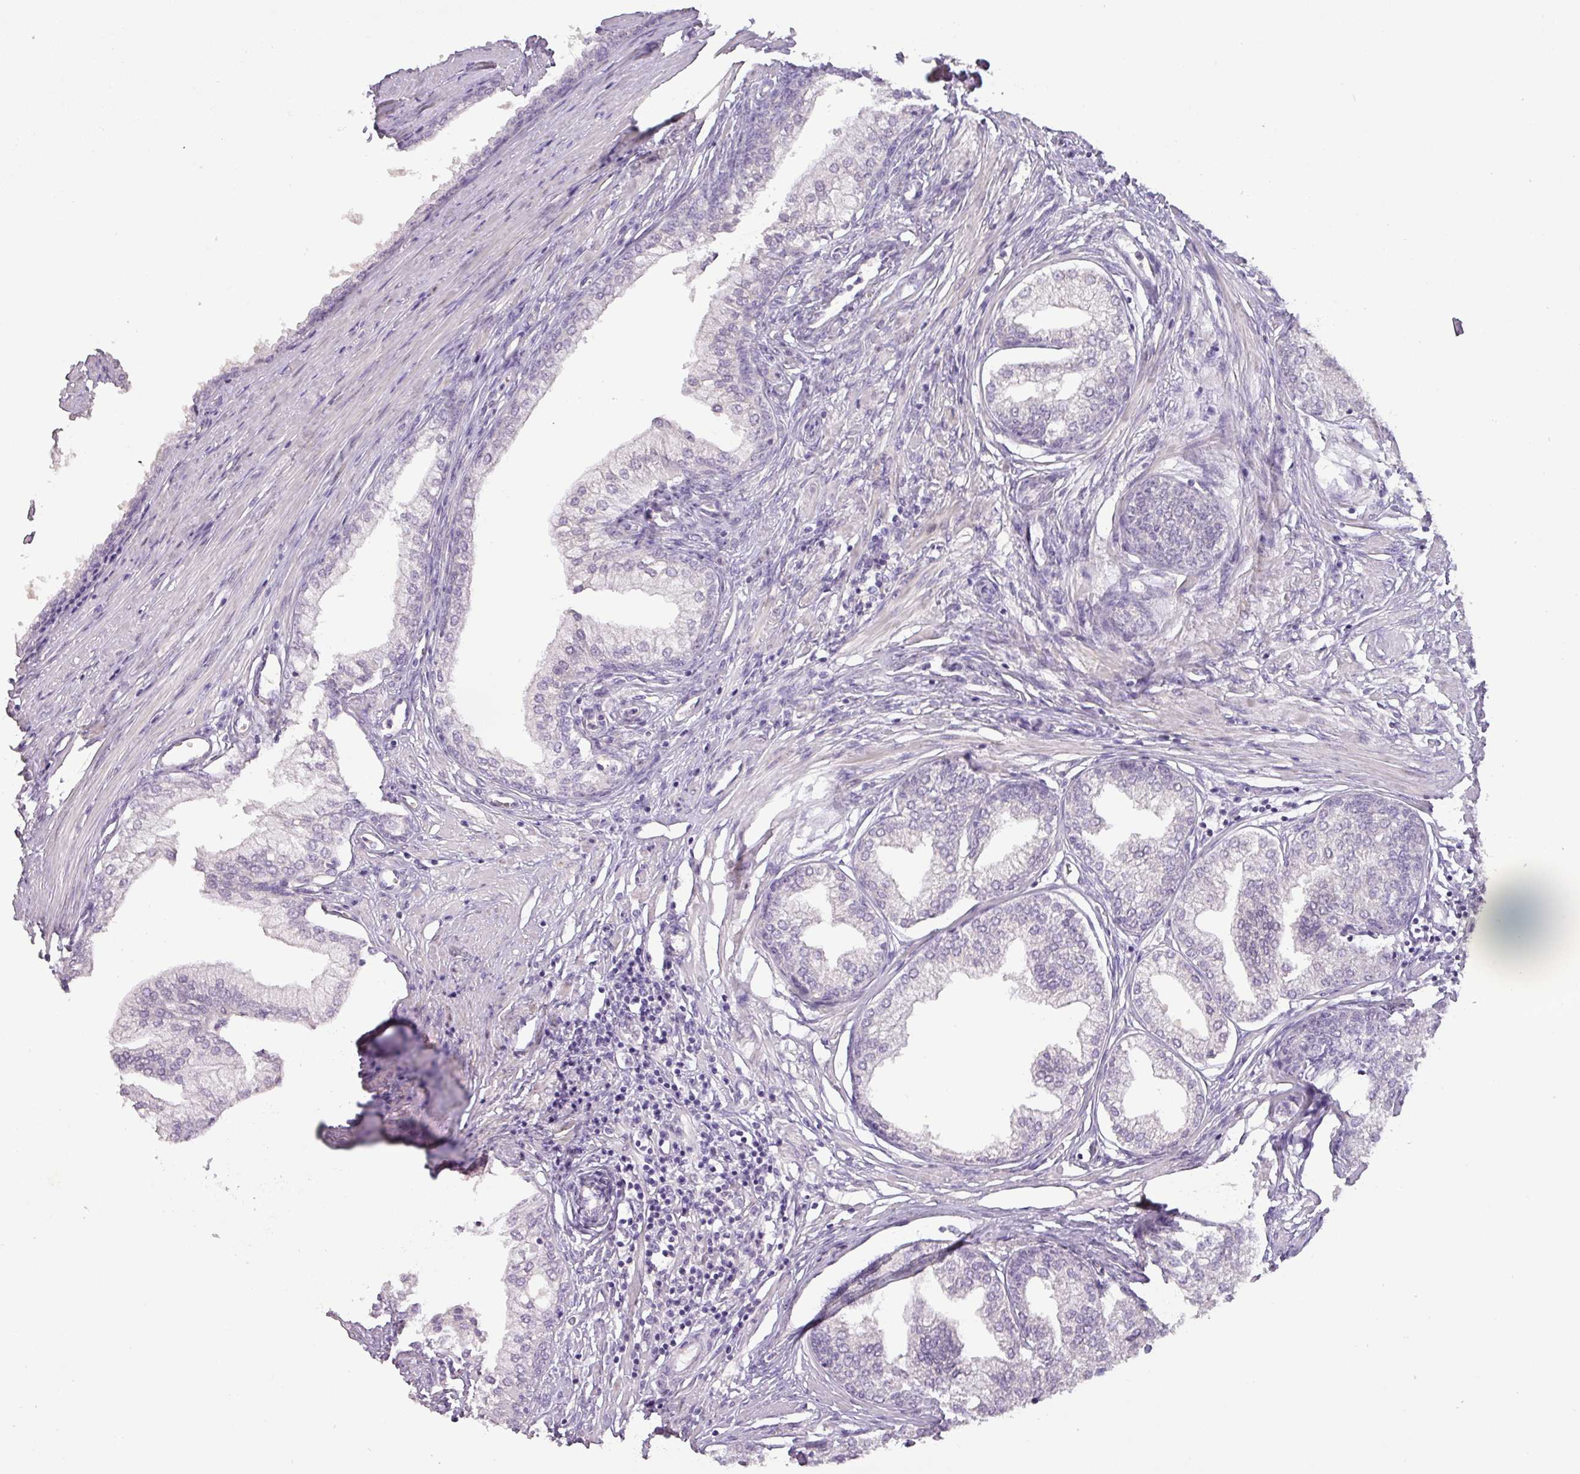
{"staining": {"intensity": "negative", "quantity": "none", "location": "none"}, "tissue": "prostate", "cell_type": "Glandular cells", "image_type": "normal", "snomed": [{"axis": "morphology", "description": "Normal tissue, NOS"}, {"axis": "morphology", "description": "Urothelial carcinoma, Low grade"}, {"axis": "topography", "description": "Urinary bladder"}, {"axis": "topography", "description": "Prostate"}], "caption": "IHC histopathology image of normal prostate stained for a protein (brown), which exhibits no staining in glandular cells.", "gene": "DRD5", "patient": {"sex": "male", "age": 60}}